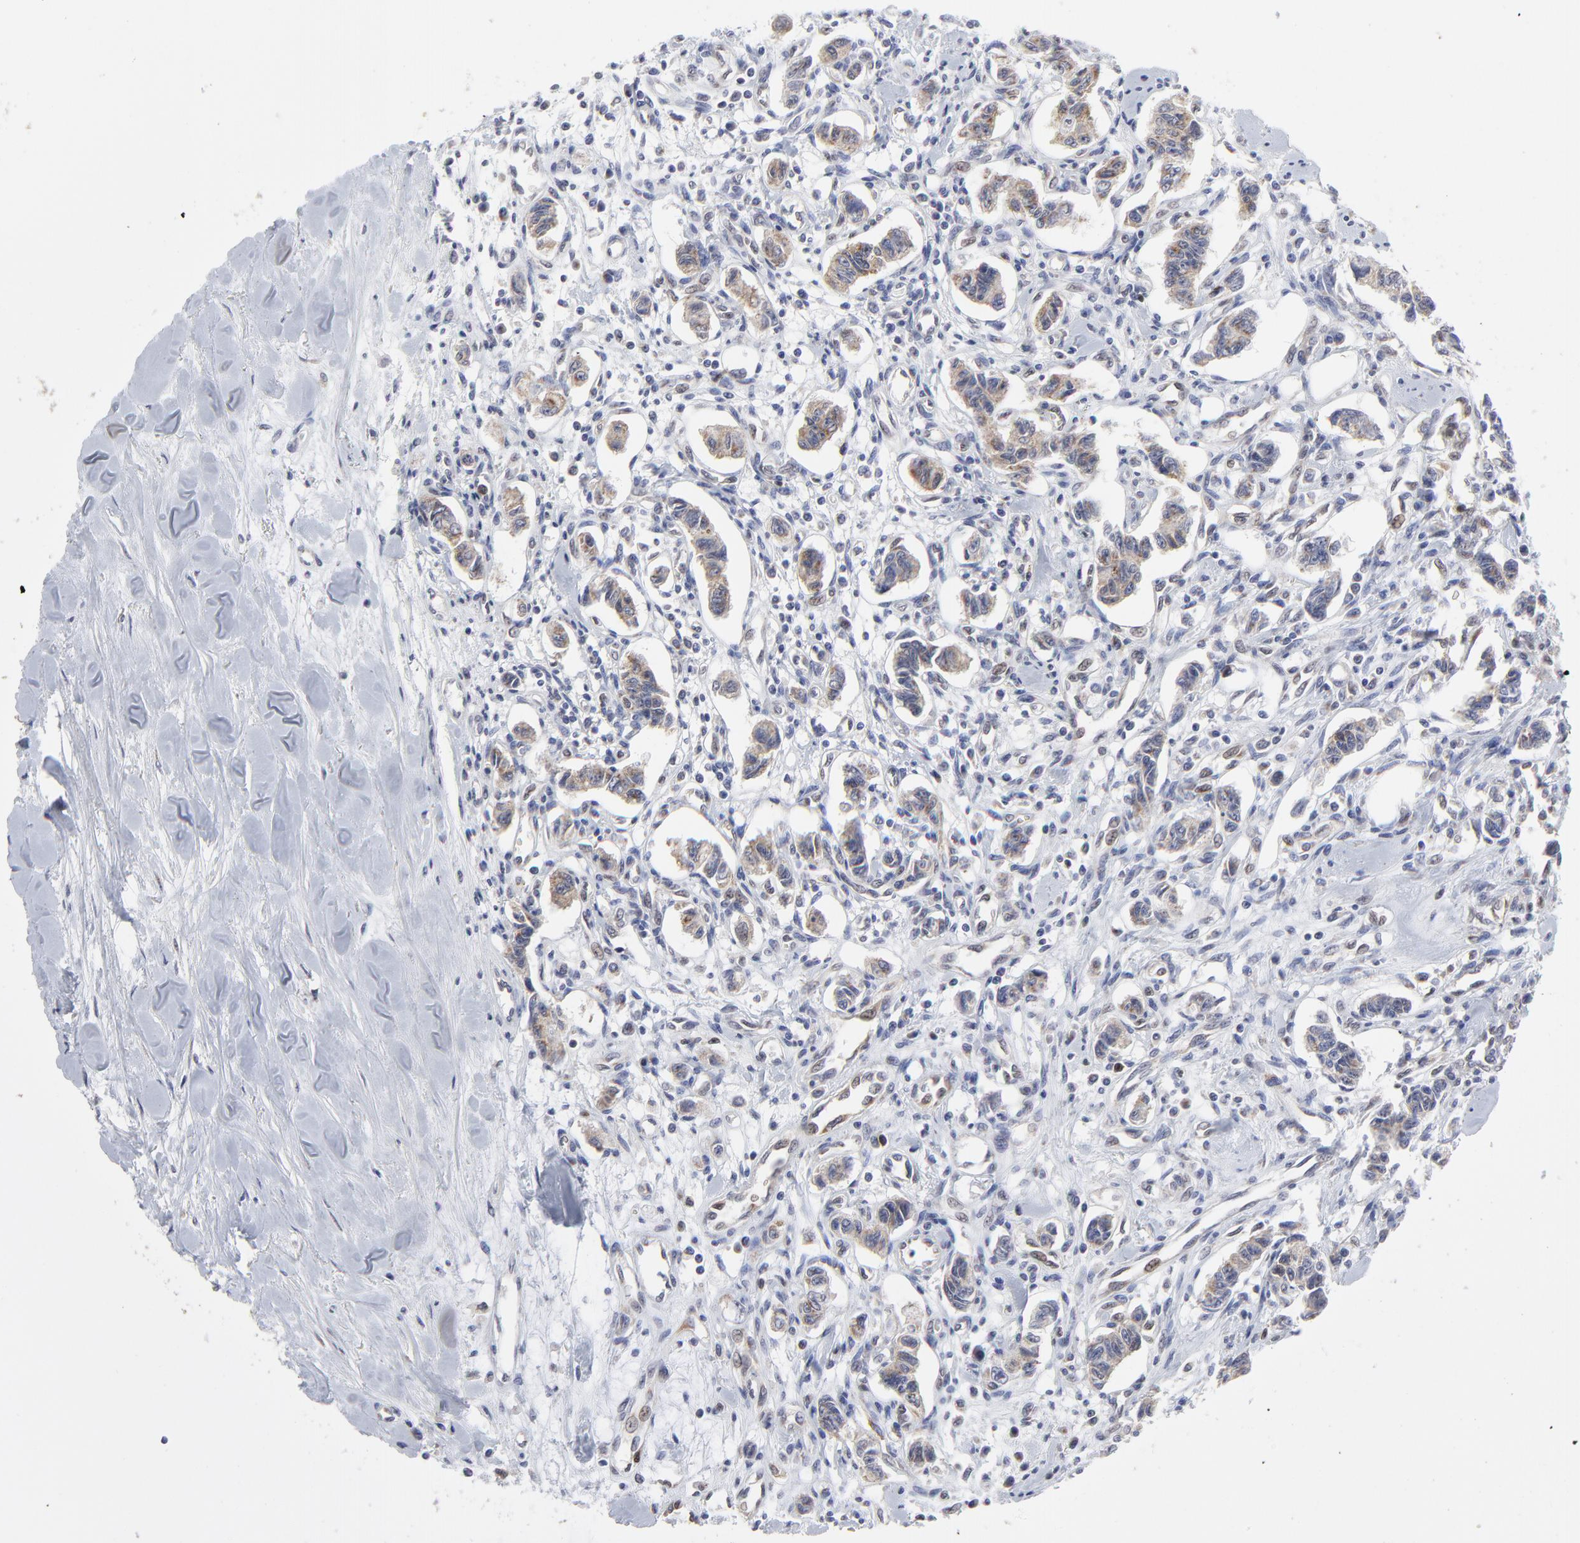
{"staining": {"intensity": "weak", "quantity": "25%-75%", "location": "cytoplasmic/membranous"}, "tissue": "renal cancer", "cell_type": "Tumor cells", "image_type": "cancer", "snomed": [{"axis": "morphology", "description": "Carcinoid, malignant, NOS"}, {"axis": "topography", "description": "Kidney"}], "caption": "The immunohistochemical stain highlights weak cytoplasmic/membranous positivity in tumor cells of renal cancer (carcinoid (malignant)) tissue.", "gene": "NCAPH", "patient": {"sex": "female", "age": 41}}